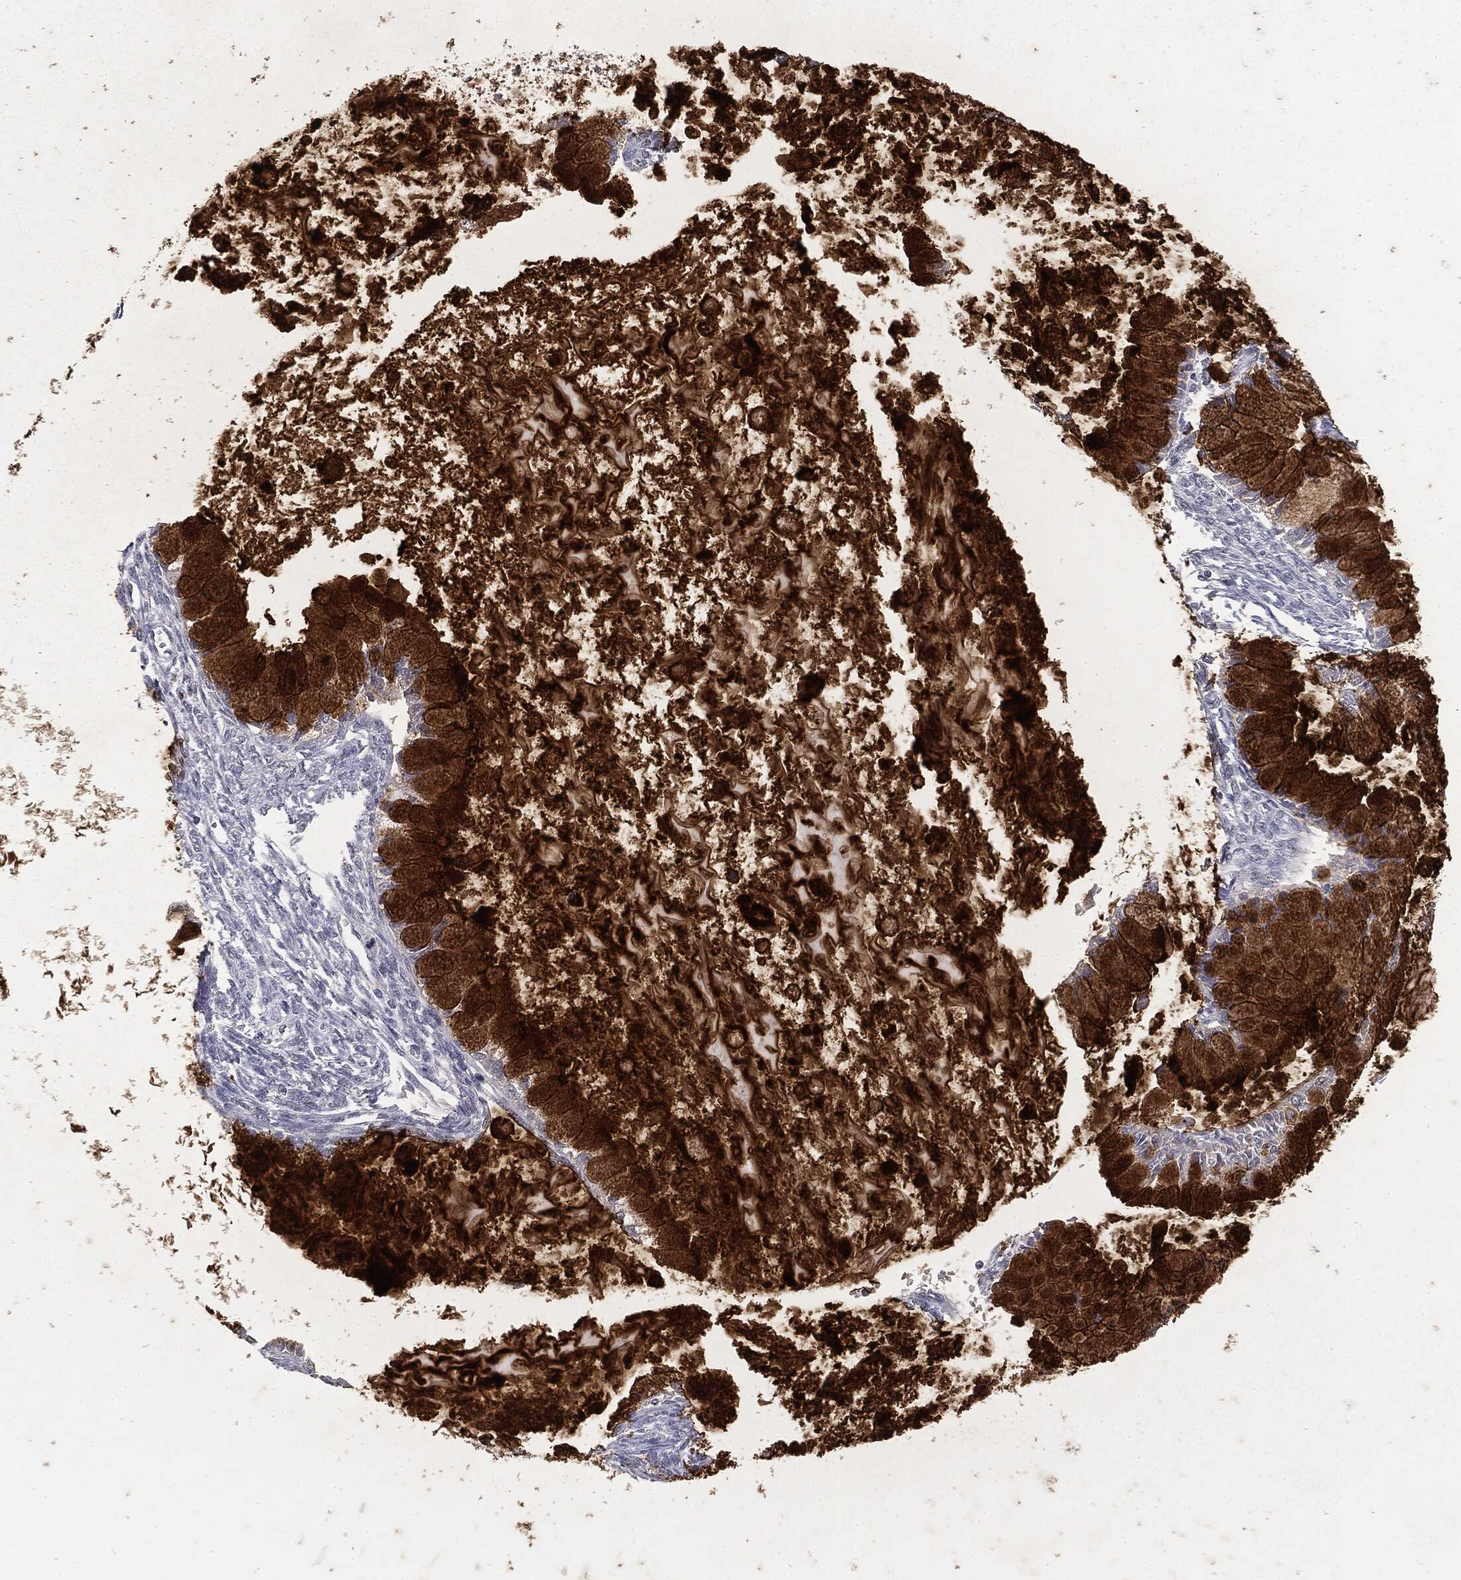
{"staining": {"intensity": "strong", "quantity": "25%-75%", "location": "cytoplasmic/membranous"}, "tissue": "ovarian cancer", "cell_type": "Tumor cells", "image_type": "cancer", "snomed": [{"axis": "morphology", "description": "Cystadenocarcinoma, mucinous, NOS"}, {"axis": "topography", "description": "Ovary"}], "caption": "Mucinous cystadenocarcinoma (ovarian) stained for a protein displays strong cytoplasmic/membranous positivity in tumor cells.", "gene": "MUC1", "patient": {"sex": "female", "age": 34}}